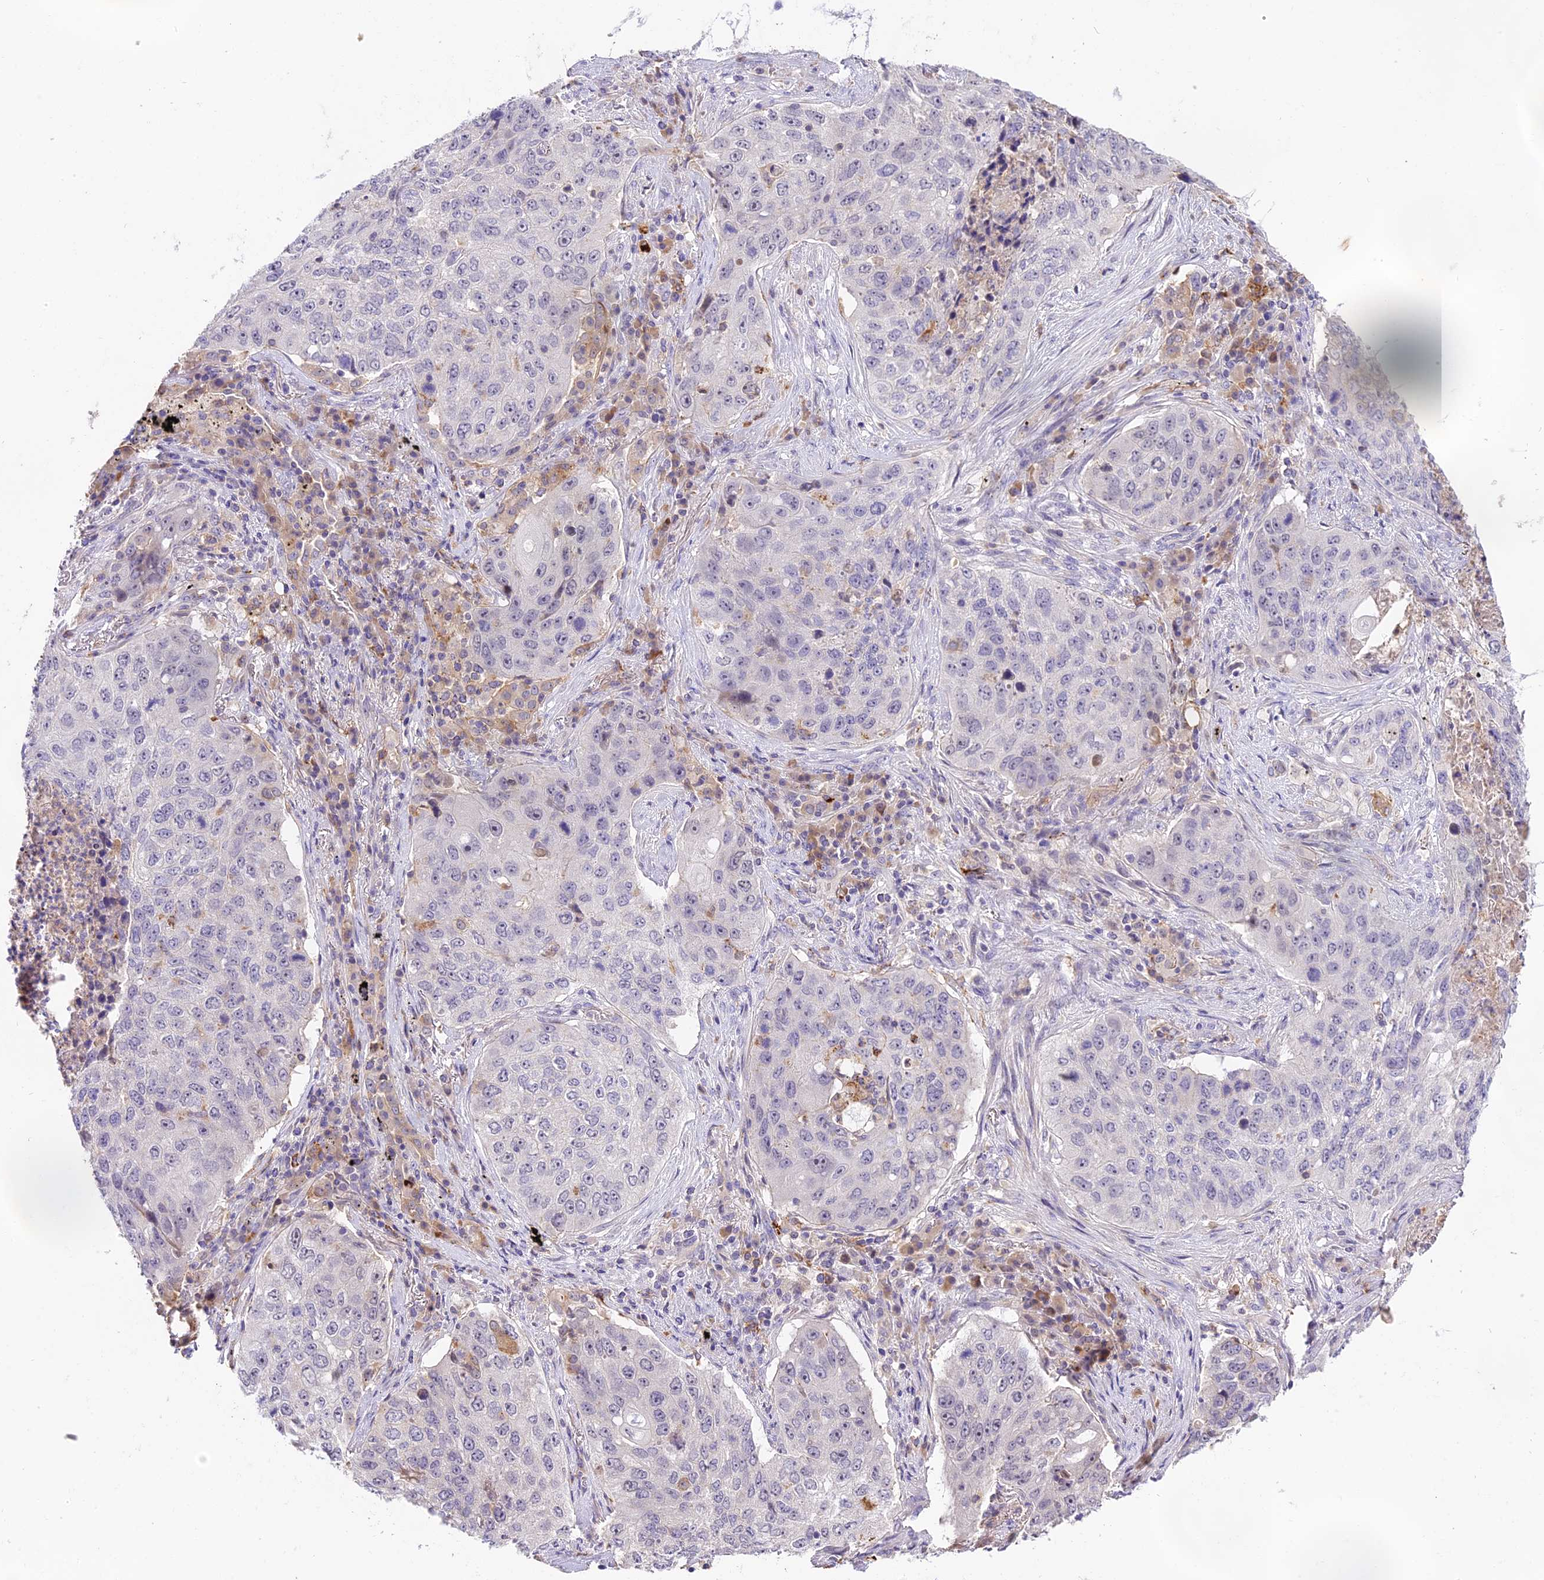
{"staining": {"intensity": "negative", "quantity": "none", "location": "none"}, "tissue": "lung cancer", "cell_type": "Tumor cells", "image_type": "cancer", "snomed": [{"axis": "morphology", "description": "Squamous cell carcinoma, NOS"}, {"axis": "topography", "description": "Lung"}], "caption": "The micrograph shows no significant expression in tumor cells of lung squamous cell carcinoma. Brightfield microscopy of IHC stained with DAB (brown) and hematoxylin (blue), captured at high magnification.", "gene": "NOD2", "patient": {"sex": "female", "age": 63}}